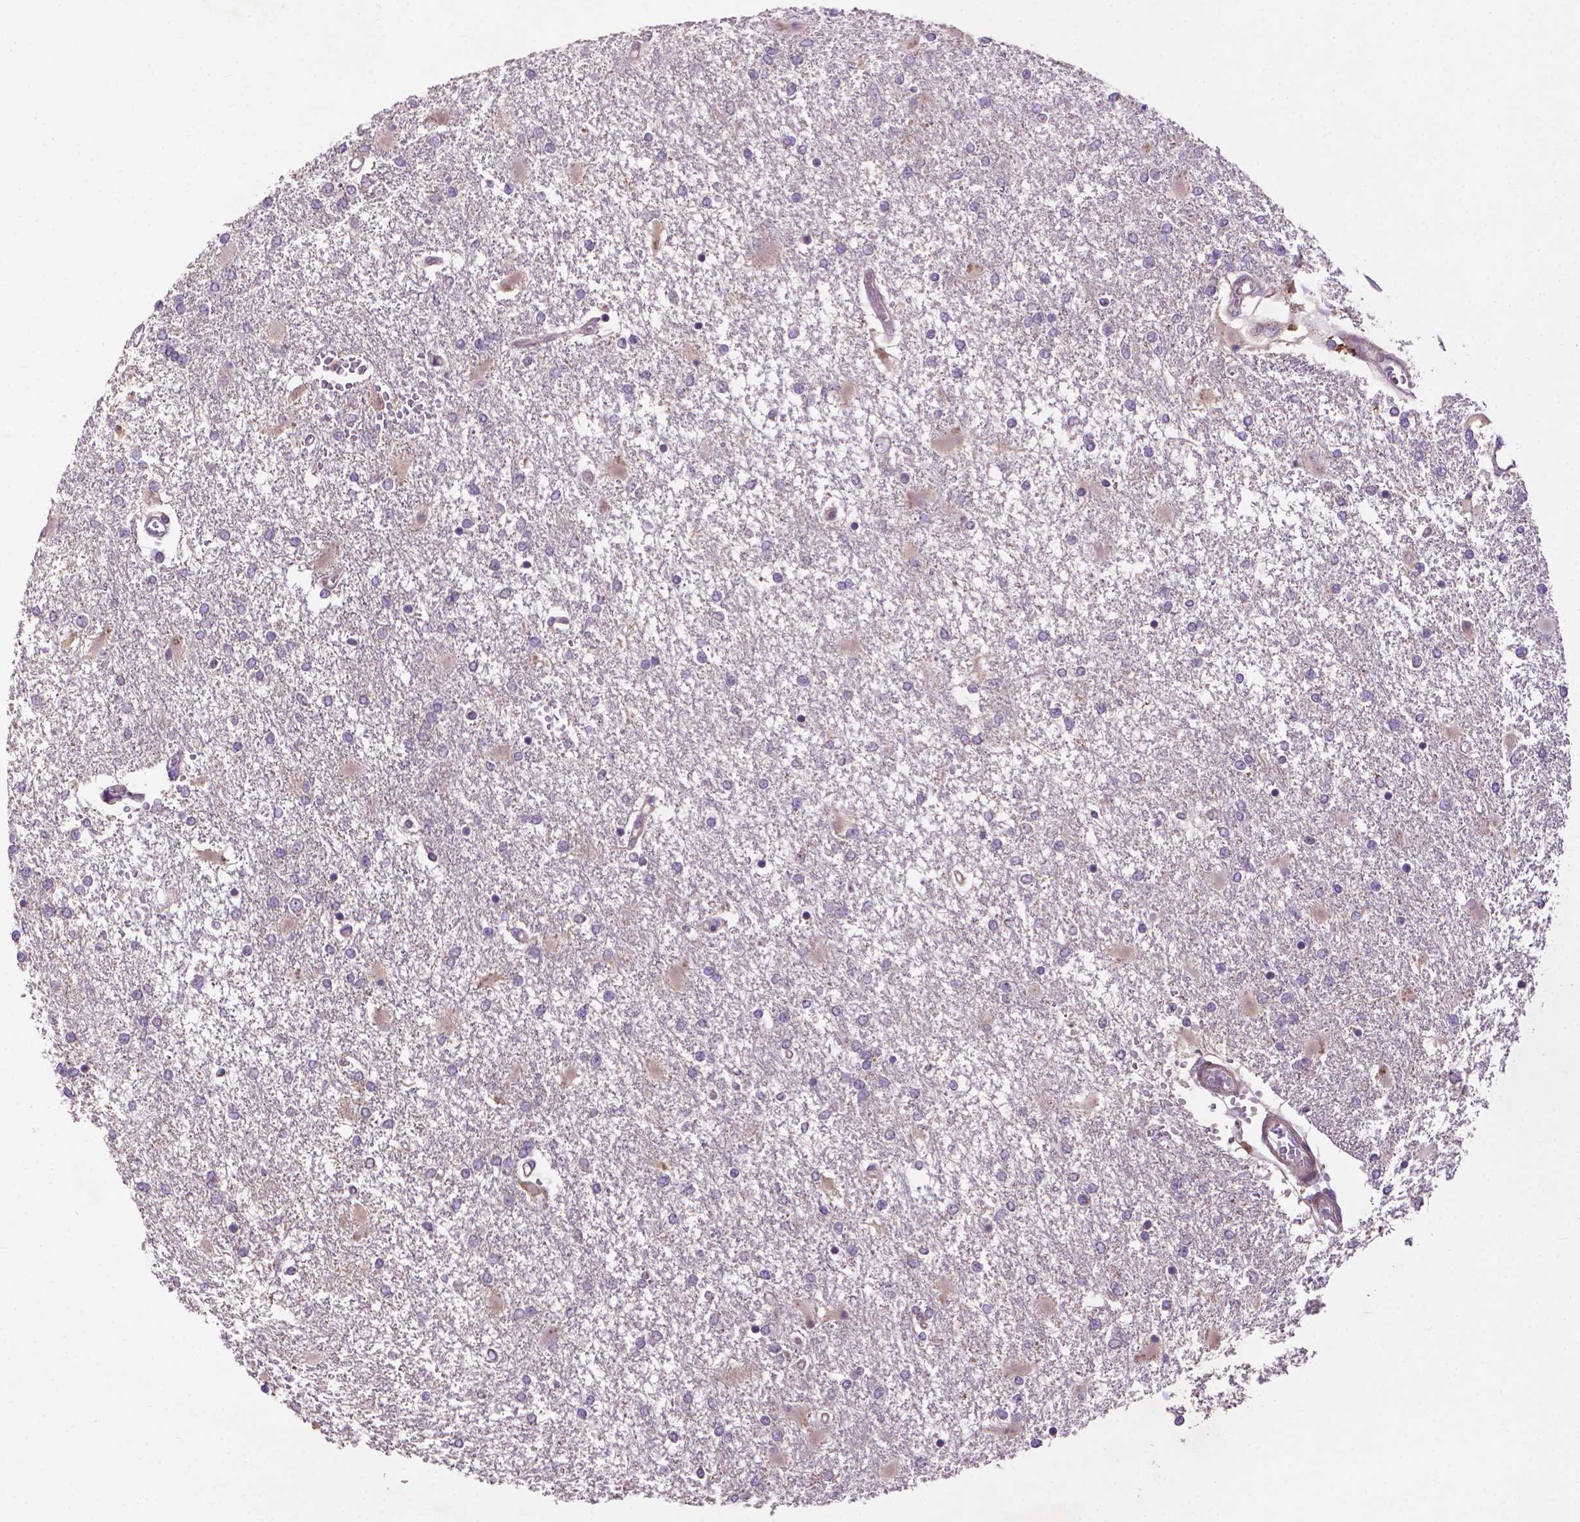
{"staining": {"intensity": "negative", "quantity": "none", "location": "none"}, "tissue": "glioma", "cell_type": "Tumor cells", "image_type": "cancer", "snomed": [{"axis": "morphology", "description": "Glioma, malignant, High grade"}, {"axis": "topography", "description": "Cerebral cortex"}], "caption": "This is a image of immunohistochemistry staining of glioma, which shows no staining in tumor cells.", "gene": "MYH14", "patient": {"sex": "male", "age": 79}}